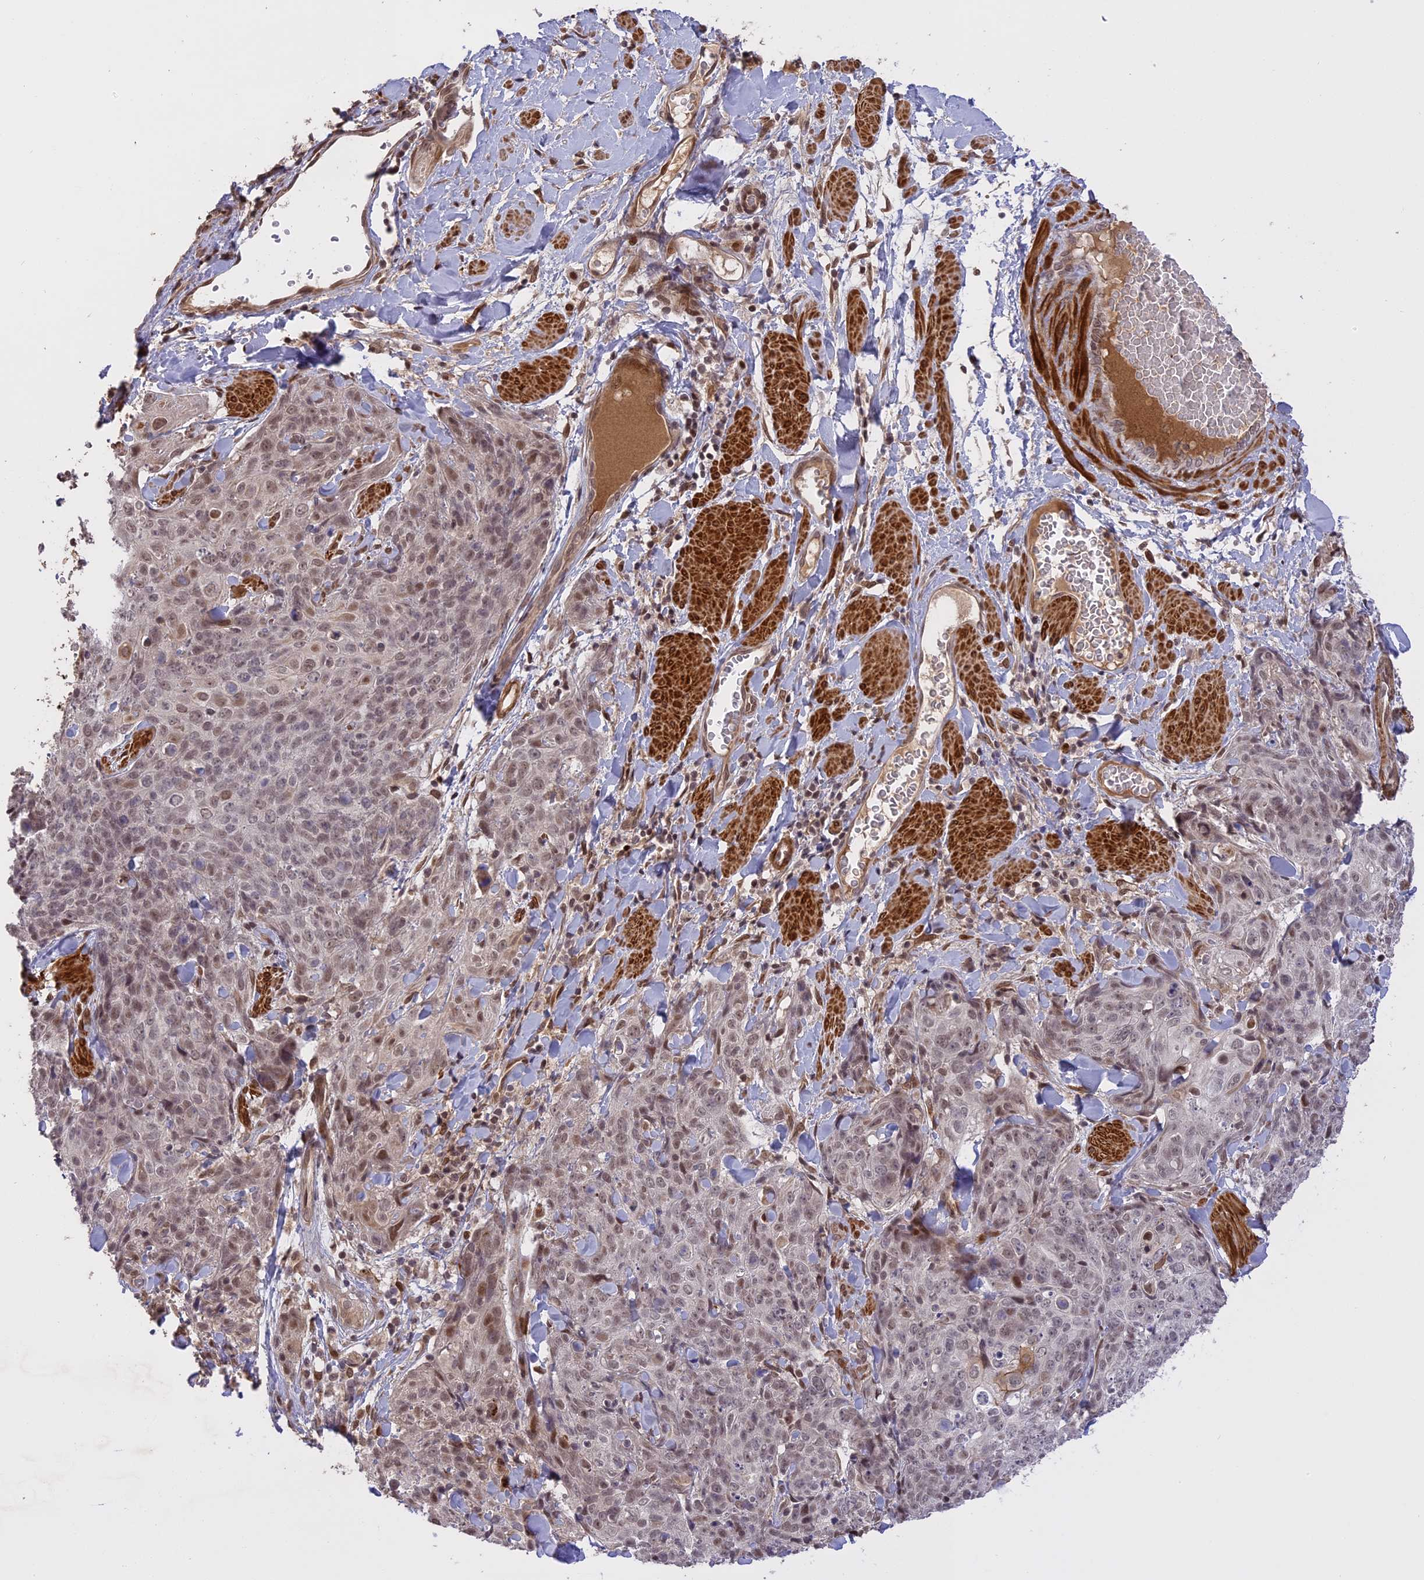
{"staining": {"intensity": "weak", "quantity": "<25%", "location": "nuclear"}, "tissue": "skin cancer", "cell_type": "Tumor cells", "image_type": "cancer", "snomed": [{"axis": "morphology", "description": "Squamous cell carcinoma, NOS"}, {"axis": "topography", "description": "Skin"}, {"axis": "topography", "description": "Vulva"}], "caption": "Skin squamous cell carcinoma stained for a protein using immunohistochemistry (IHC) displays no positivity tumor cells.", "gene": "PRELID2", "patient": {"sex": "female", "age": 85}}